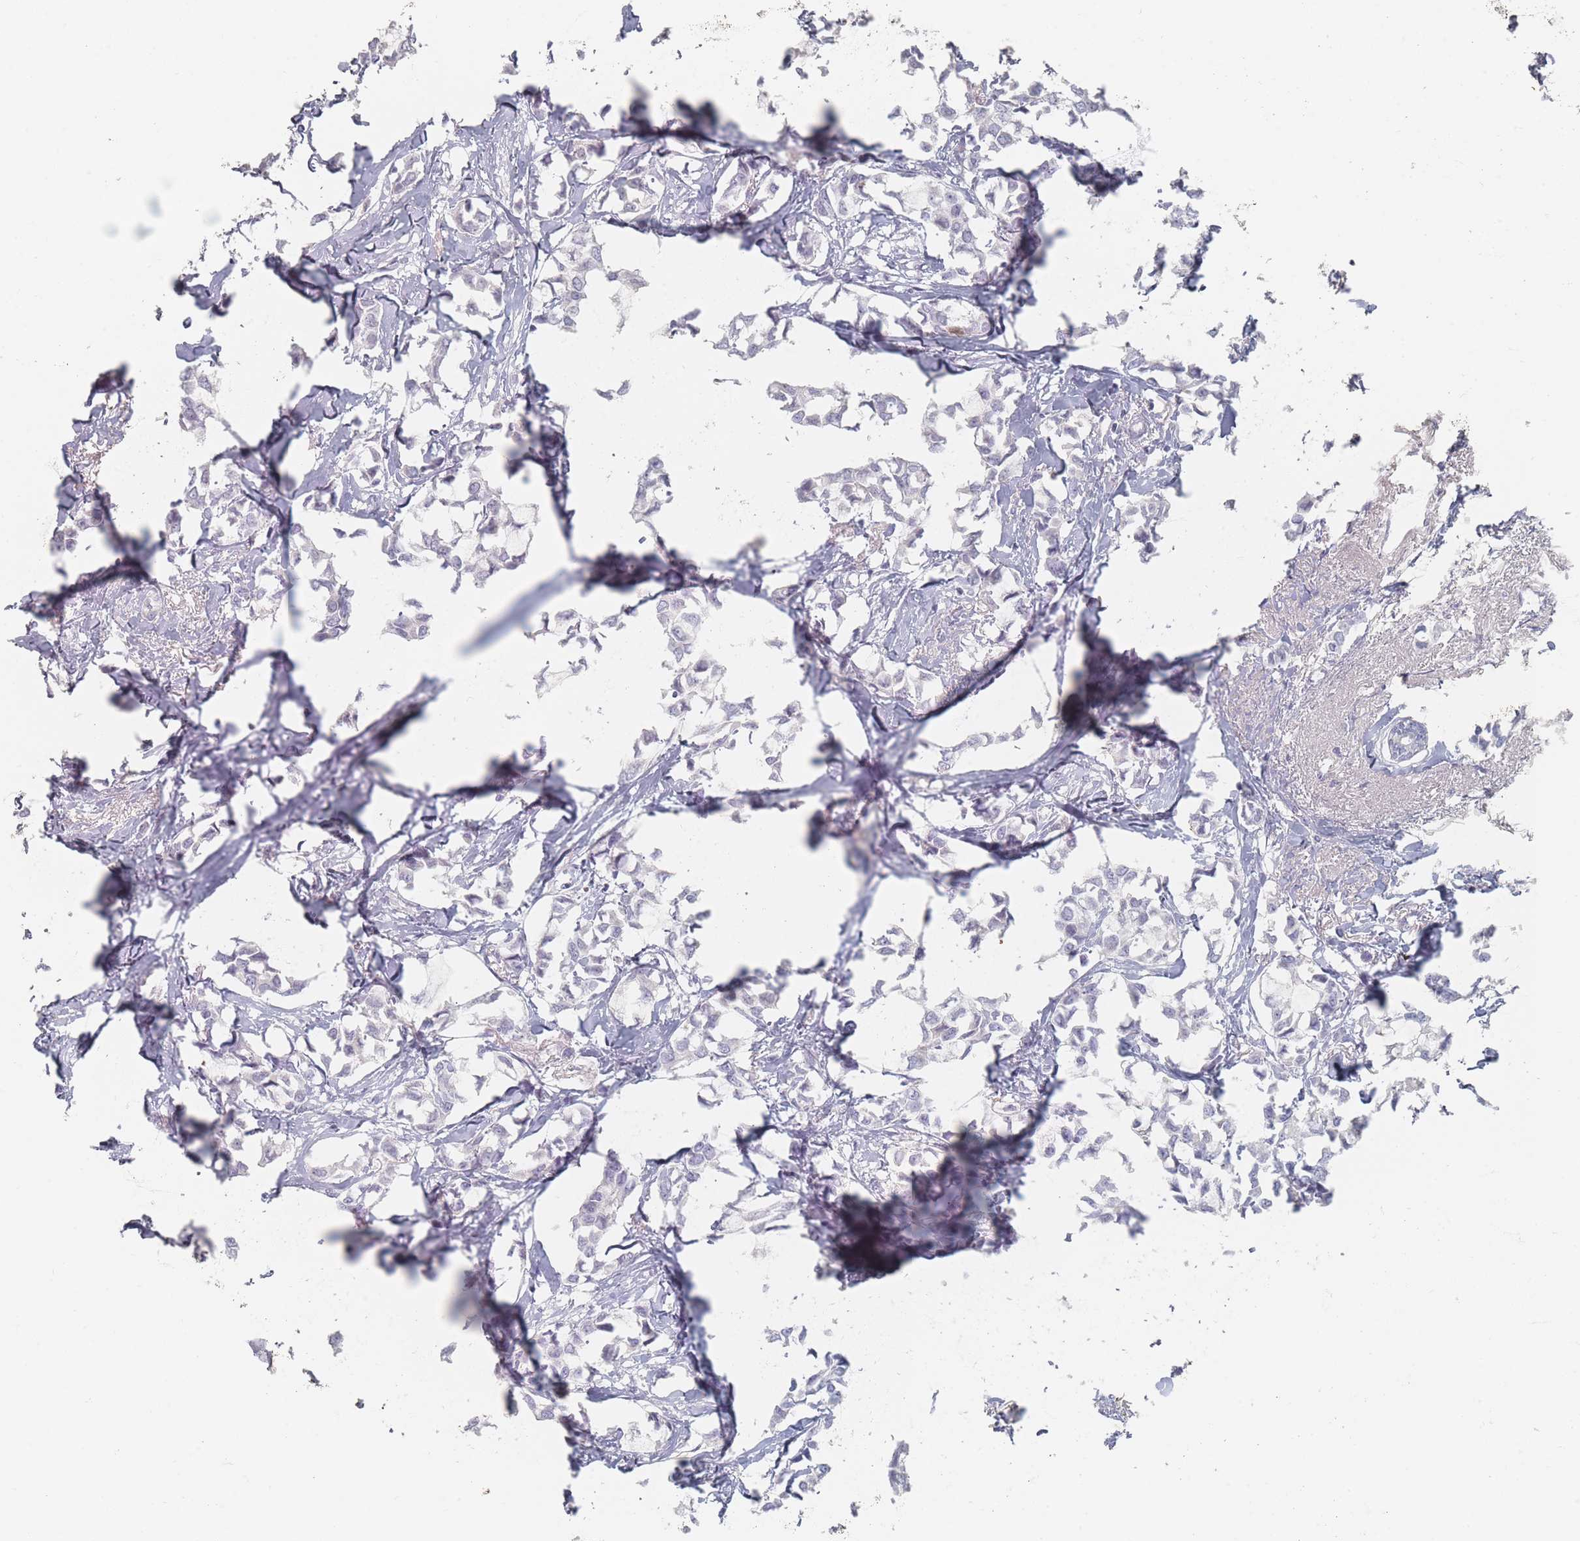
{"staining": {"intensity": "negative", "quantity": "none", "location": "none"}, "tissue": "breast cancer", "cell_type": "Tumor cells", "image_type": "cancer", "snomed": [{"axis": "morphology", "description": "Duct carcinoma"}, {"axis": "topography", "description": "Breast"}], "caption": "Tumor cells are negative for brown protein staining in breast cancer.", "gene": "HELZ2", "patient": {"sex": "female", "age": 73}}